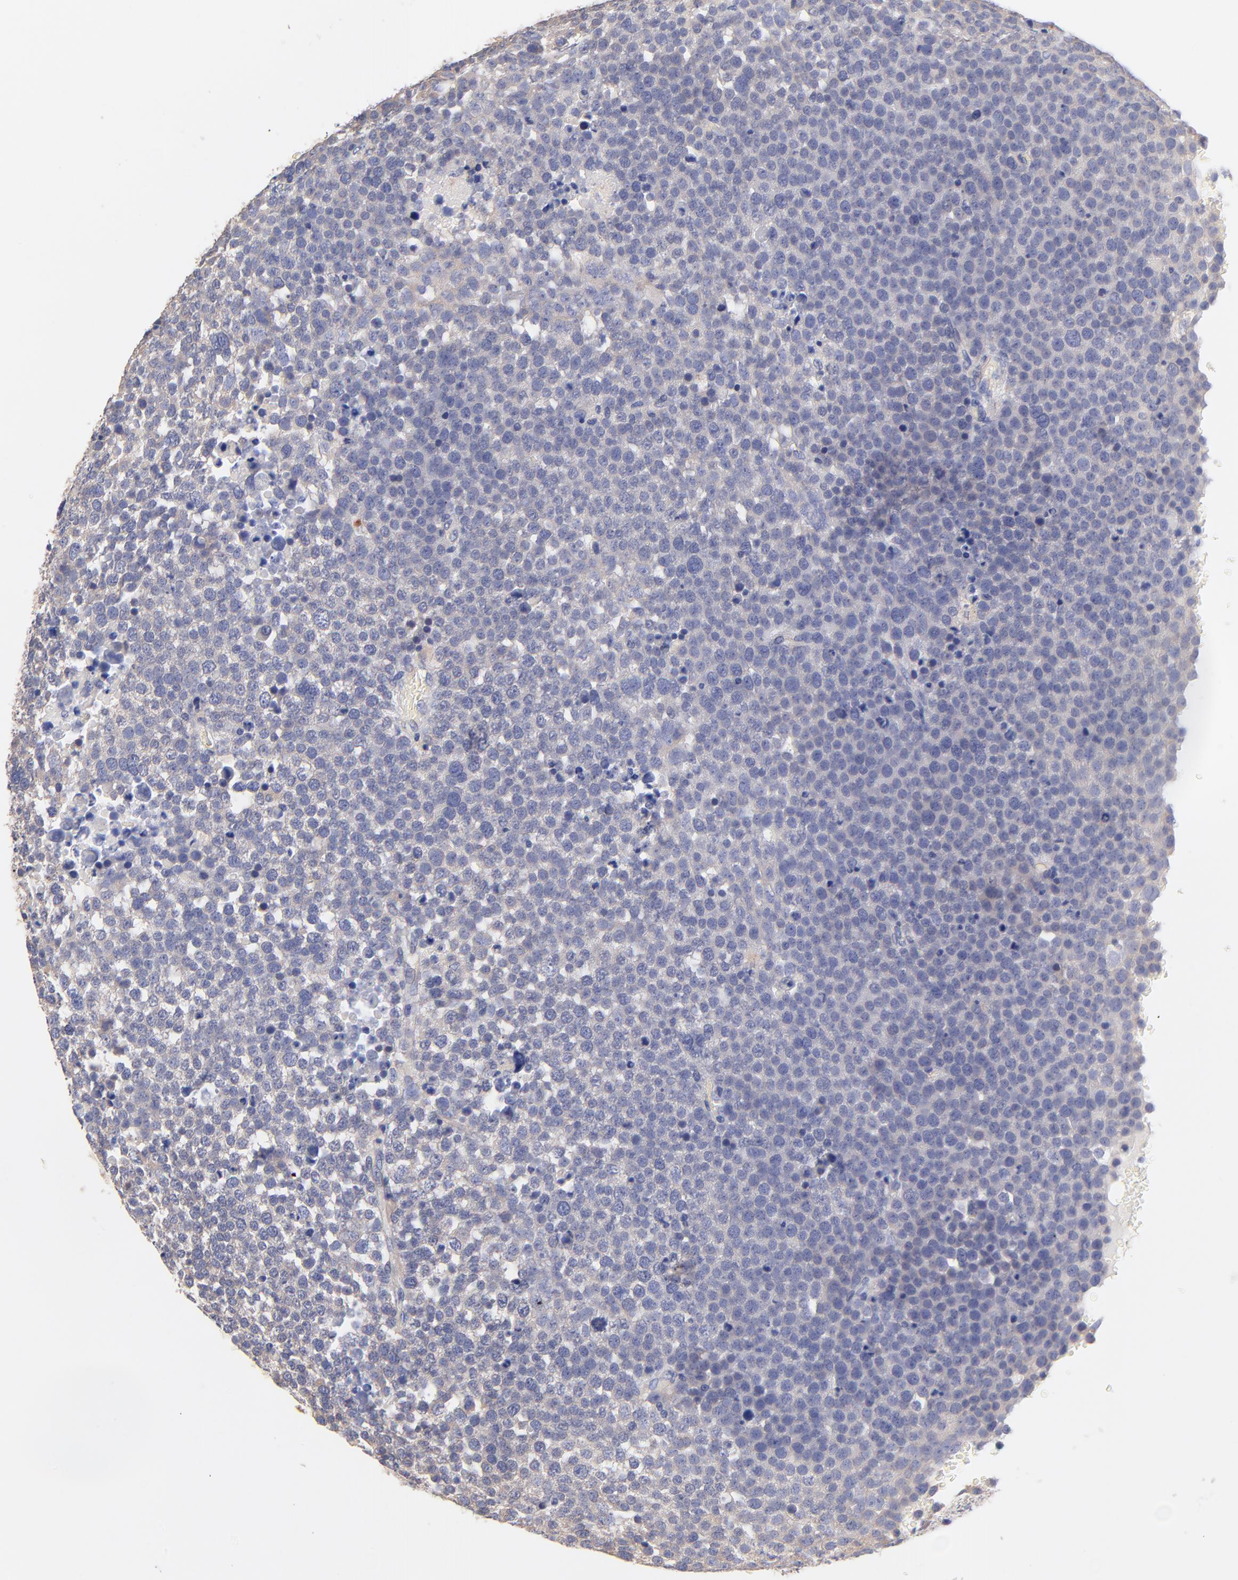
{"staining": {"intensity": "negative", "quantity": "none", "location": "none"}, "tissue": "testis cancer", "cell_type": "Tumor cells", "image_type": "cancer", "snomed": [{"axis": "morphology", "description": "Seminoma, NOS"}, {"axis": "topography", "description": "Testis"}], "caption": "A photomicrograph of human testis cancer (seminoma) is negative for staining in tumor cells.", "gene": "TNFRSF13C", "patient": {"sex": "male", "age": 71}}